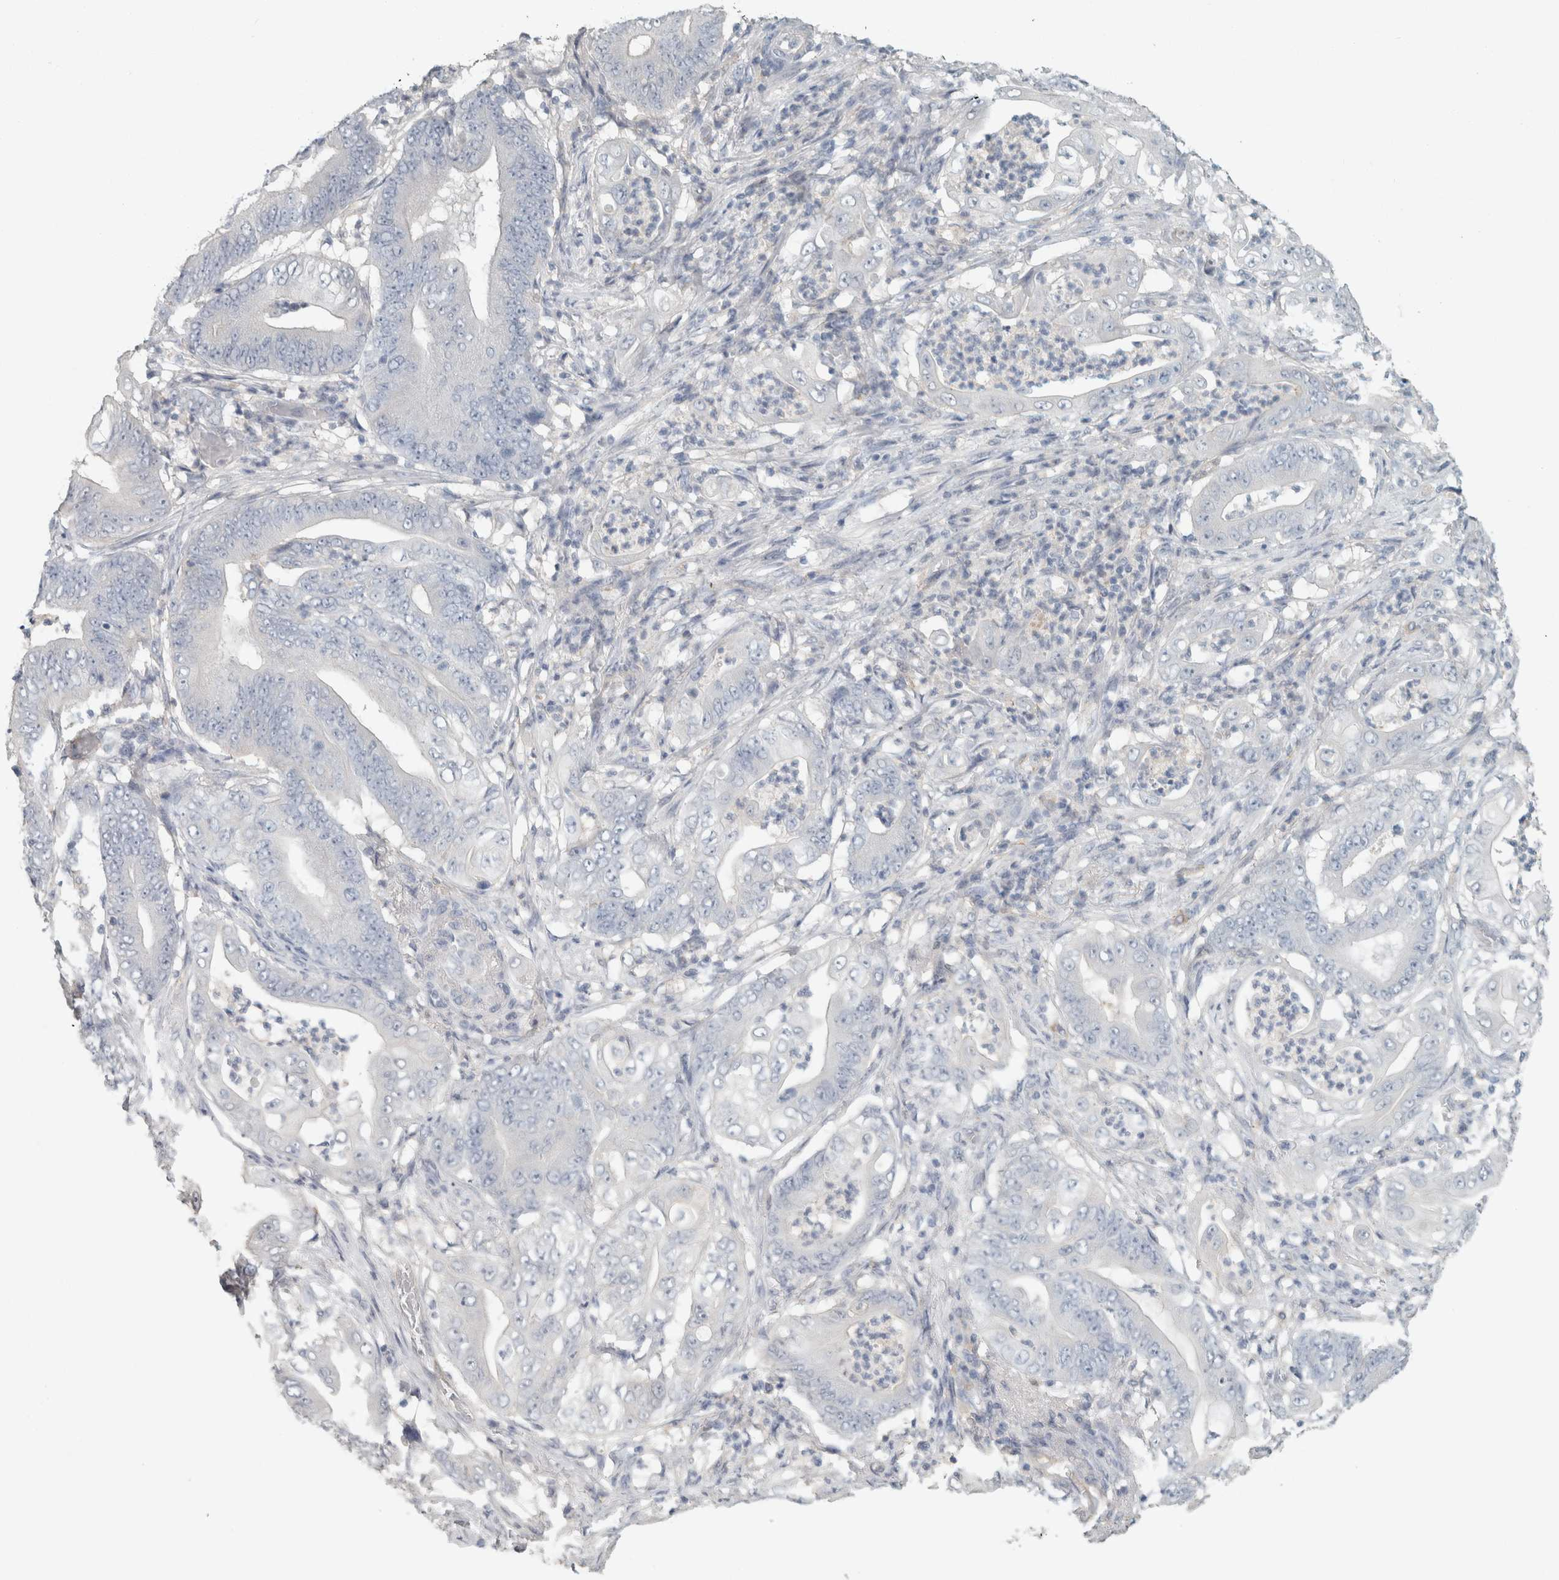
{"staining": {"intensity": "negative", "quantity": "none", "location": "none"}, "tissue": "stomach cancer", "cell_type": "Tumor cells", "image_type": "cancer", "snomed": [{"axis": "morphology", "description": "Adenocarcinoma, NOS"}, {"axis": "topography", "description": "Stomach"}], "caption": "Protein analysis of stomach cancer (adenocarcinoma) demonstrates no significant staining in tumor cells. (DAB (3,3'-diaminobenzidine) immunohistochemistry (IHC) with hematoxylin counter stain).", "gene": "SCIN", "patient": {"sex": "female", "age": 73}}